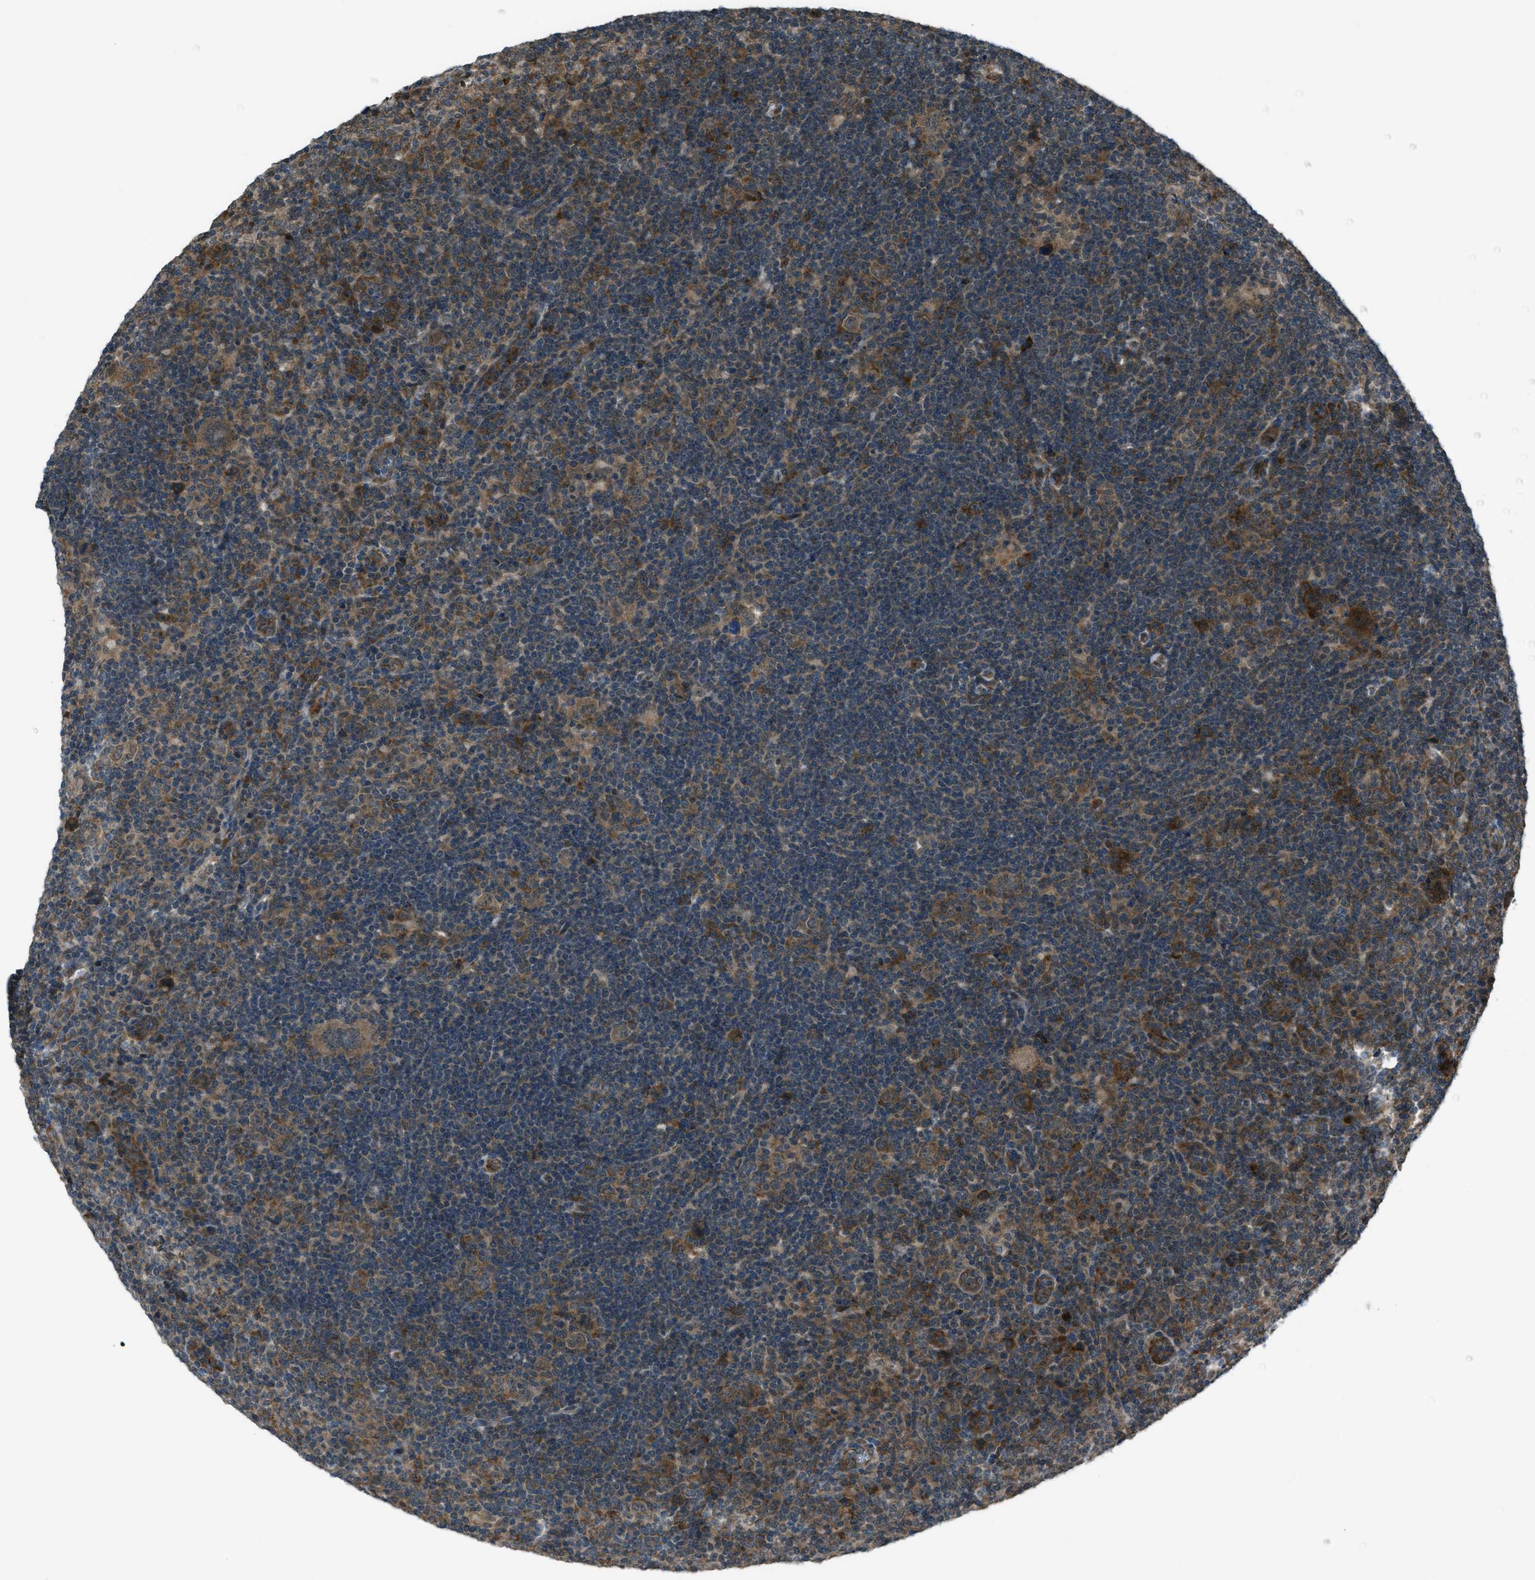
{"staining": {"intensity": "moderate", "quantity": ">75%", "location": "cytoplasmic/membranous"}, "tissue": "lymphoma", "cell_type": "Tumor cells", "image_type": "cancer", "snomed": [{"axis": "morphology", "description": "Hodgkin's disease, NOS"}, {"axis": "topography", "description": "Lymph node"}], "caption": "Protein staining of lymphoma tissue demonstrates moderate cytoplasmic/membranous staining in approximately >75% of tumor cells.", "gene": "ASAP2", "patient": {"sex": "female", "age": 57}}